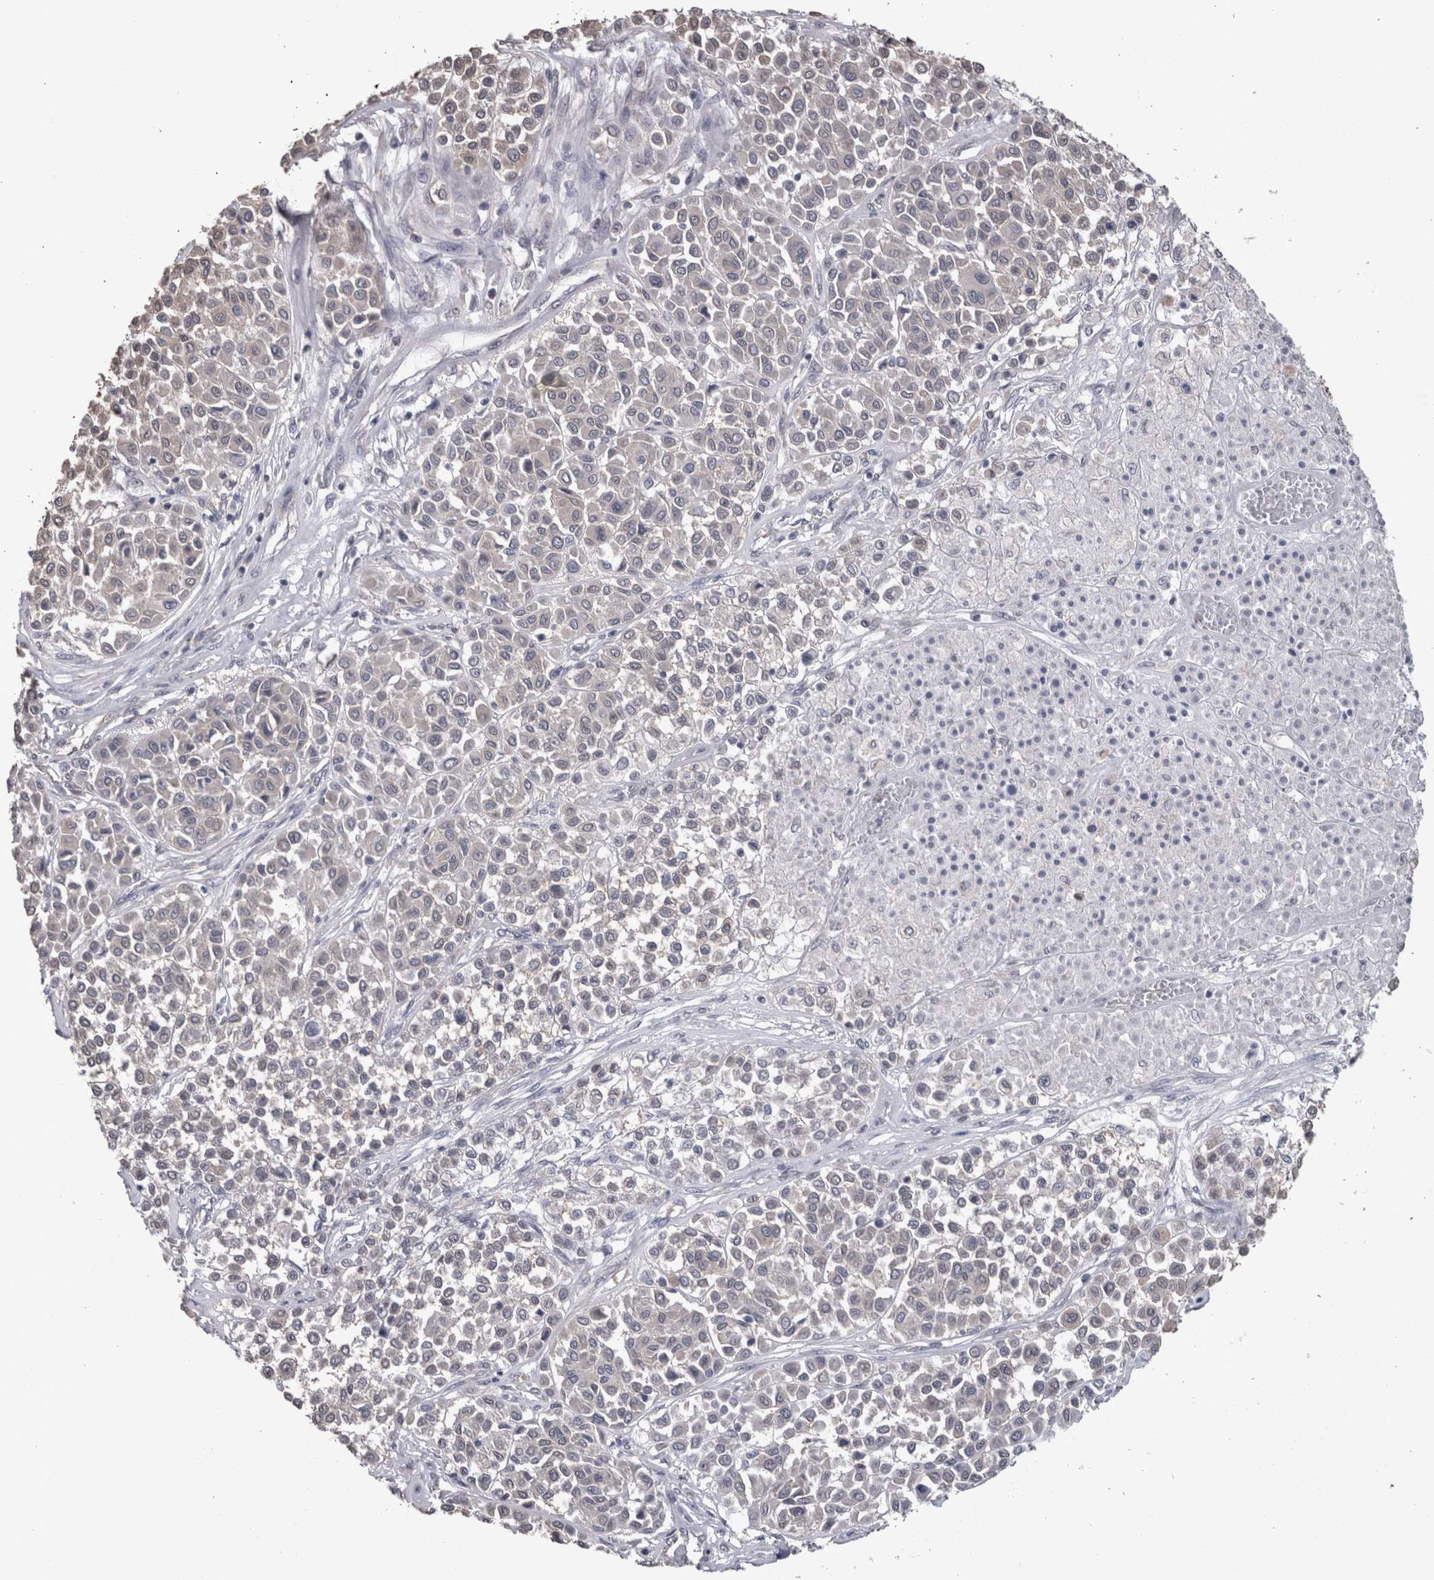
{"staining": {"intensity": "negative", "quantity": "none", "location": "none"}, "tissue": "melanoma", "cell_type": "Tumor cells", "image_type": "cancer", "snomed": [{"axis": "morphology", "description": "Malignant melanoma, Metastatic site"}, {"axis": "topography", "description": "Soft tissue"}], "caption": "IHC of melanoma shows no expression in tumor cells.", "gene": "DDX6", "patient": {"sex": "male", "age": 41}}